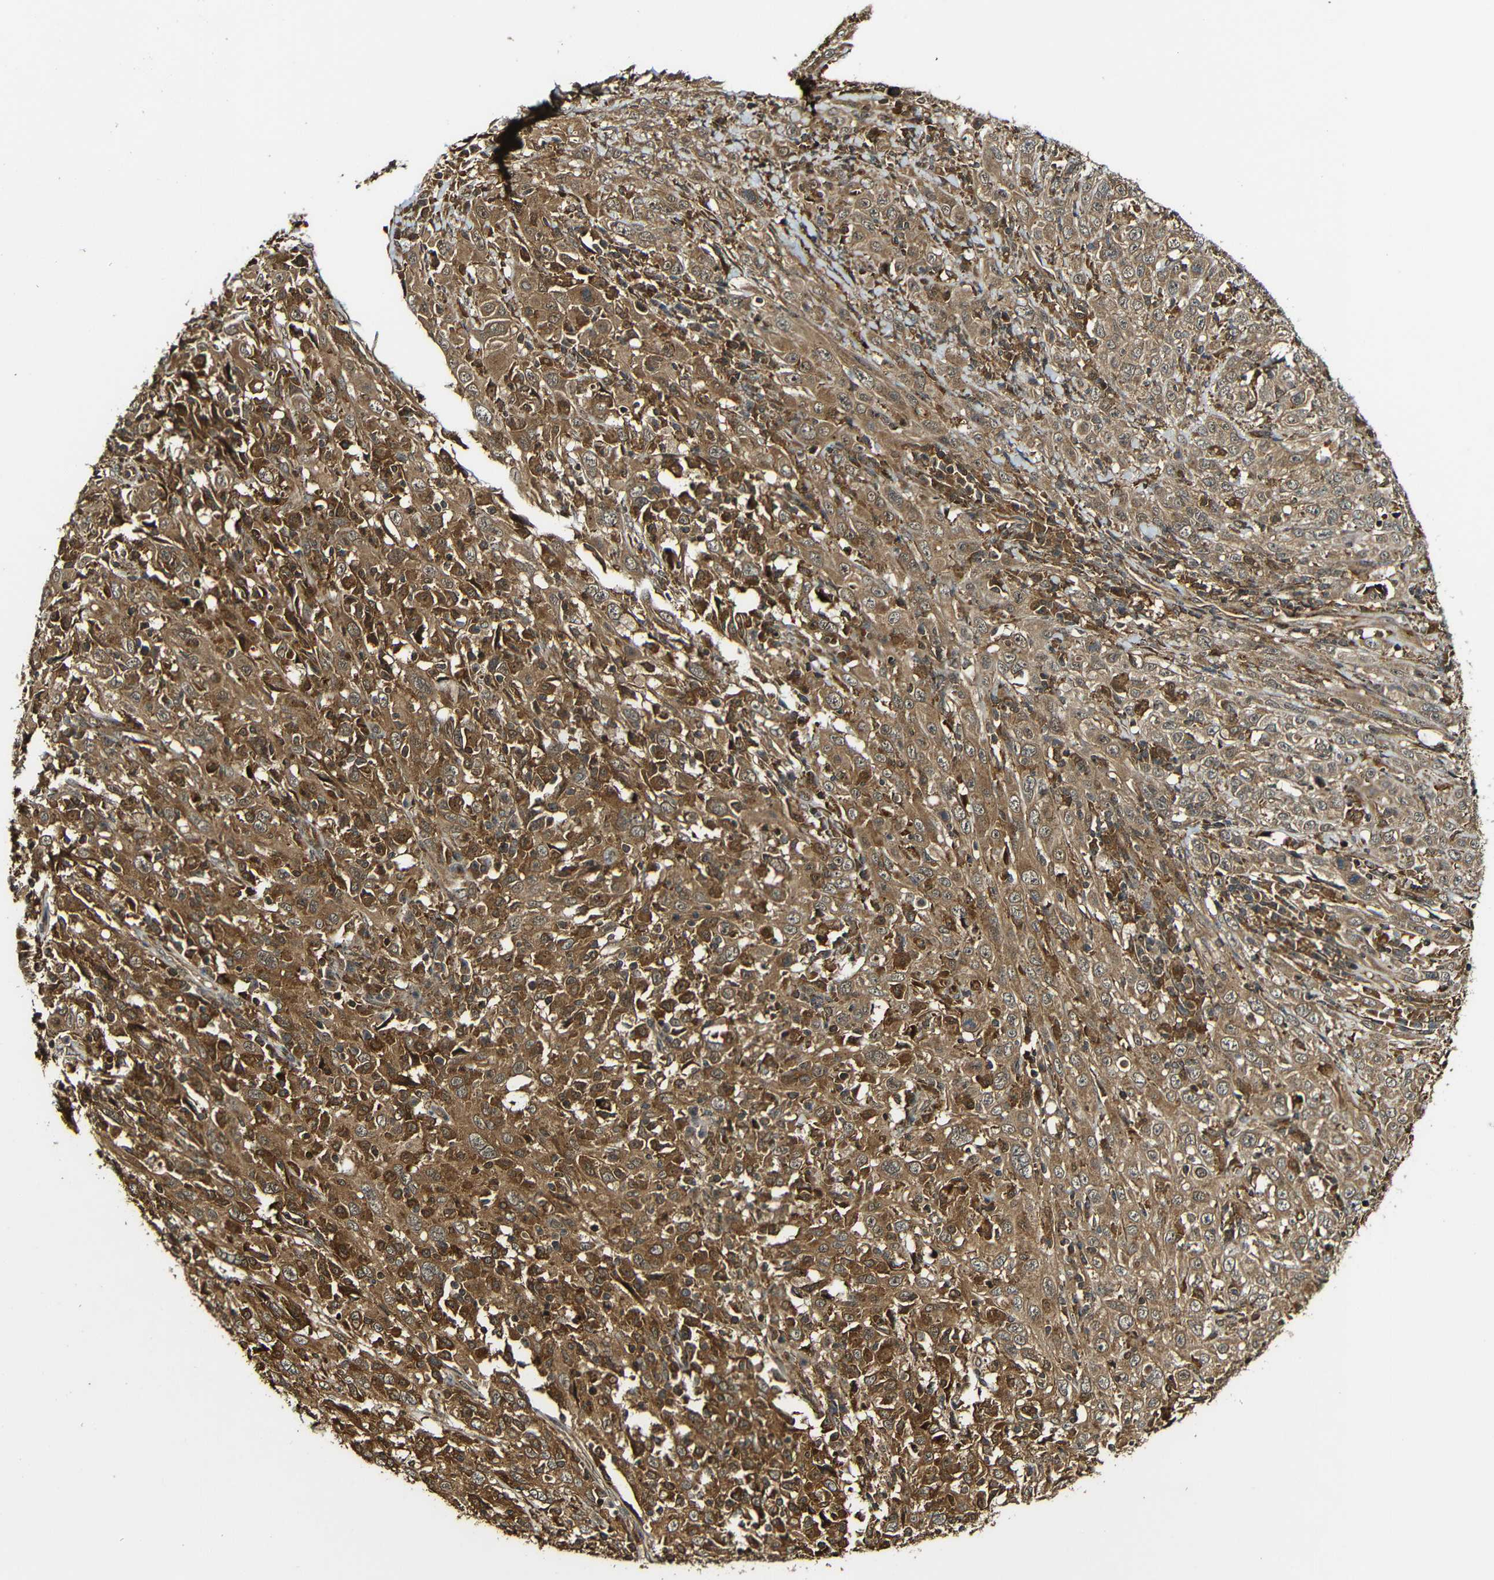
{"staining": {"intensity": "moderate", "quantity": ">75%", "location": "cytoplasmic/membranous"}, "tissue": "cervical cancer", "cell_type": "Tumor cells", "image_type": "cancer", "snomed": [{"axis": "morphology", "description": "Squamous cell carcinoma, NOS"}, {"axis": "topography", "description": "Cervix"}], "caption": "Human squamous cell carcinoma (cervical) stained with a protein marker reveals moderate staining in tumor cells.", "gene": "CASP8", "patient": {"sex": "female", "age": 46}}